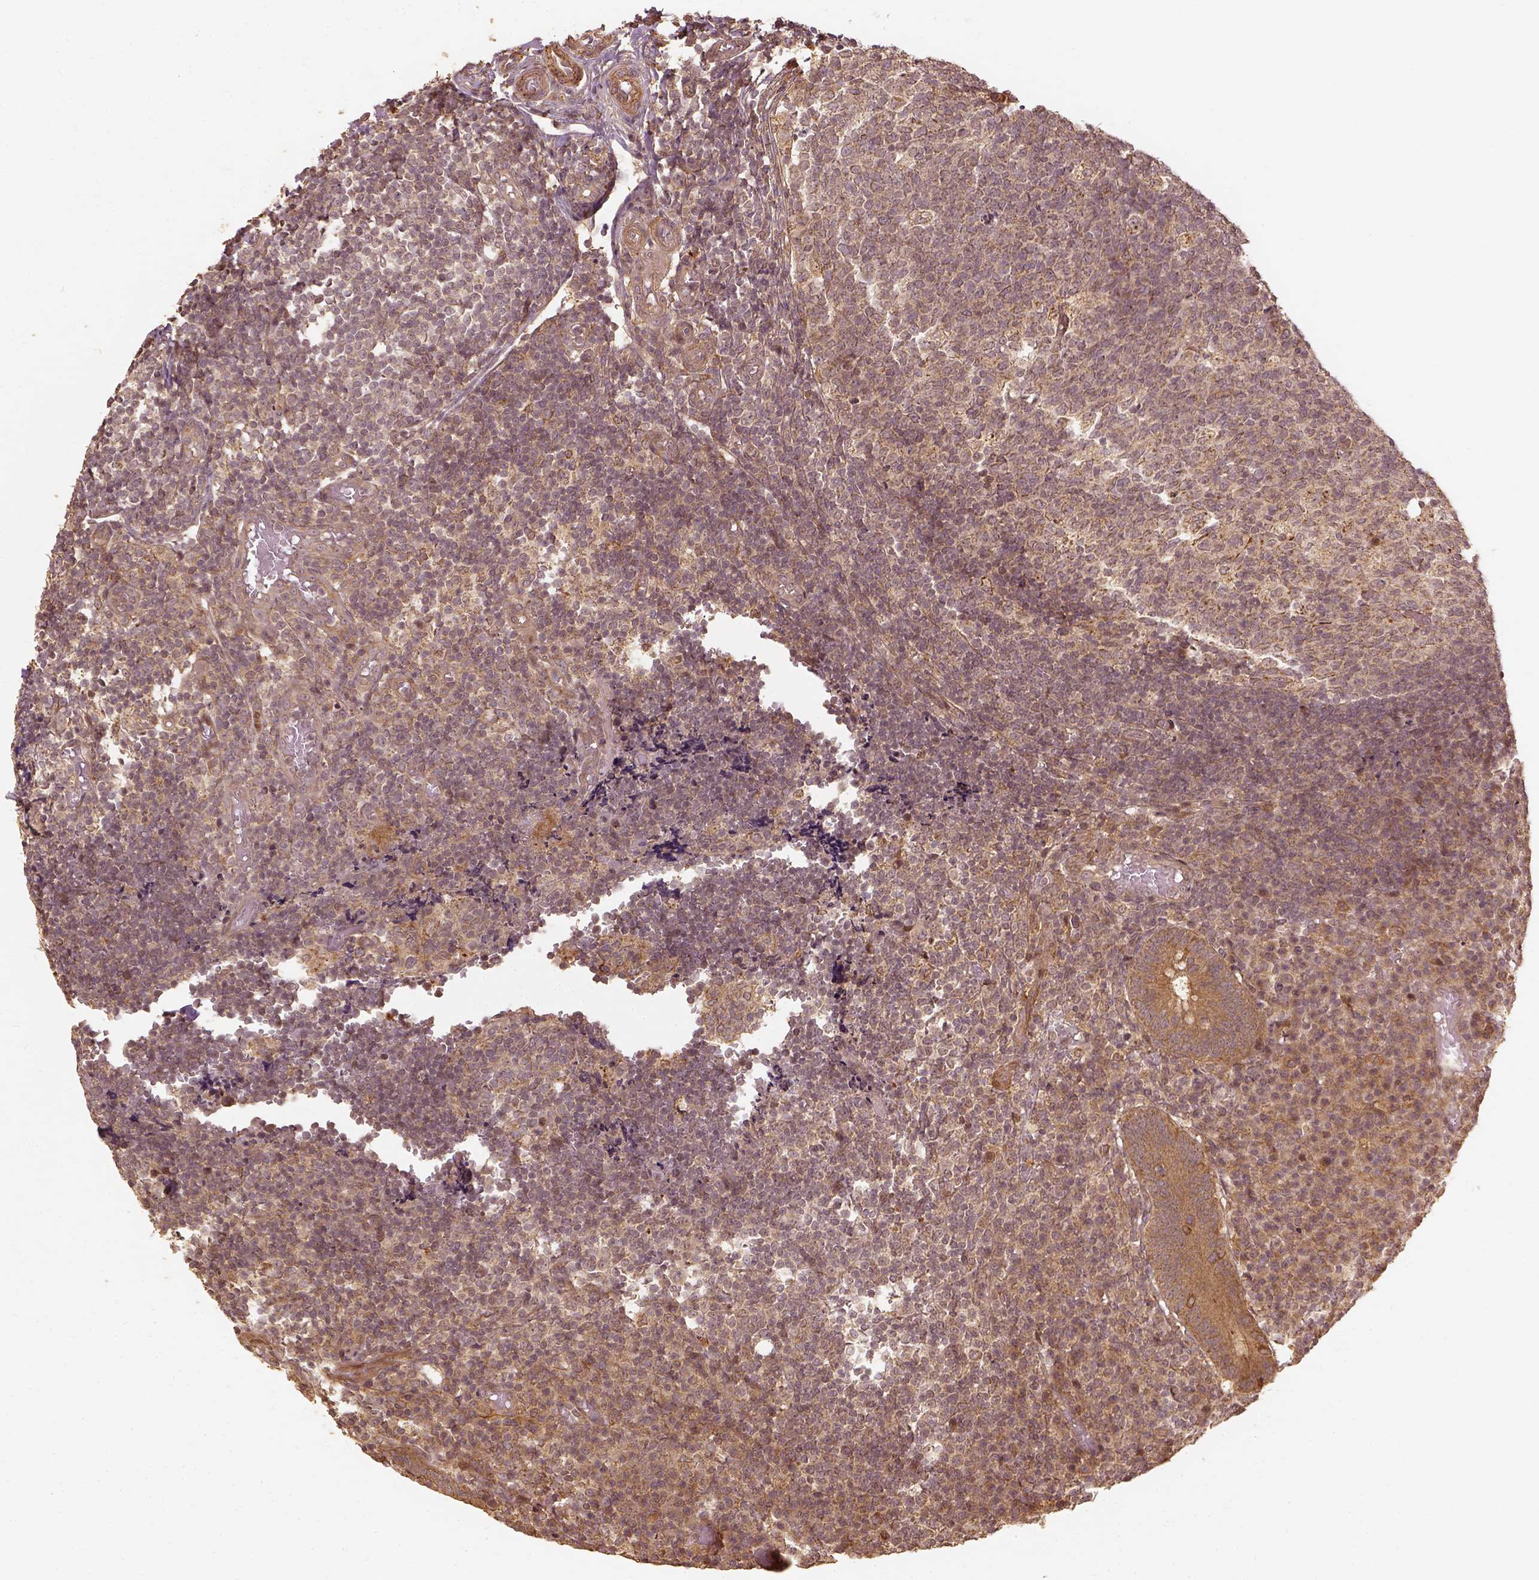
{"staining": {"intensity": "moderate", "quantity": ">75%", "location": "cytoplasmic/membranous"}, "tissue": "appendix", "cell_type": "Glandular cells", "image_type": "normal", "snomed": [{"axis": "morphology", "description": "Normal tissue, NOS"}, {"axis": "topography", "description": "Appendix"}], "caption": "Protein staining displays moderate cytoplasmic/membranous positivity in approximately >75% of glandular cells in unremarkable appendix. The protein of interest is shown in brown color, while the nuclei are stained blue.", "gene": "VEGFA", "patient": {"sex": "male", "age": 18}}